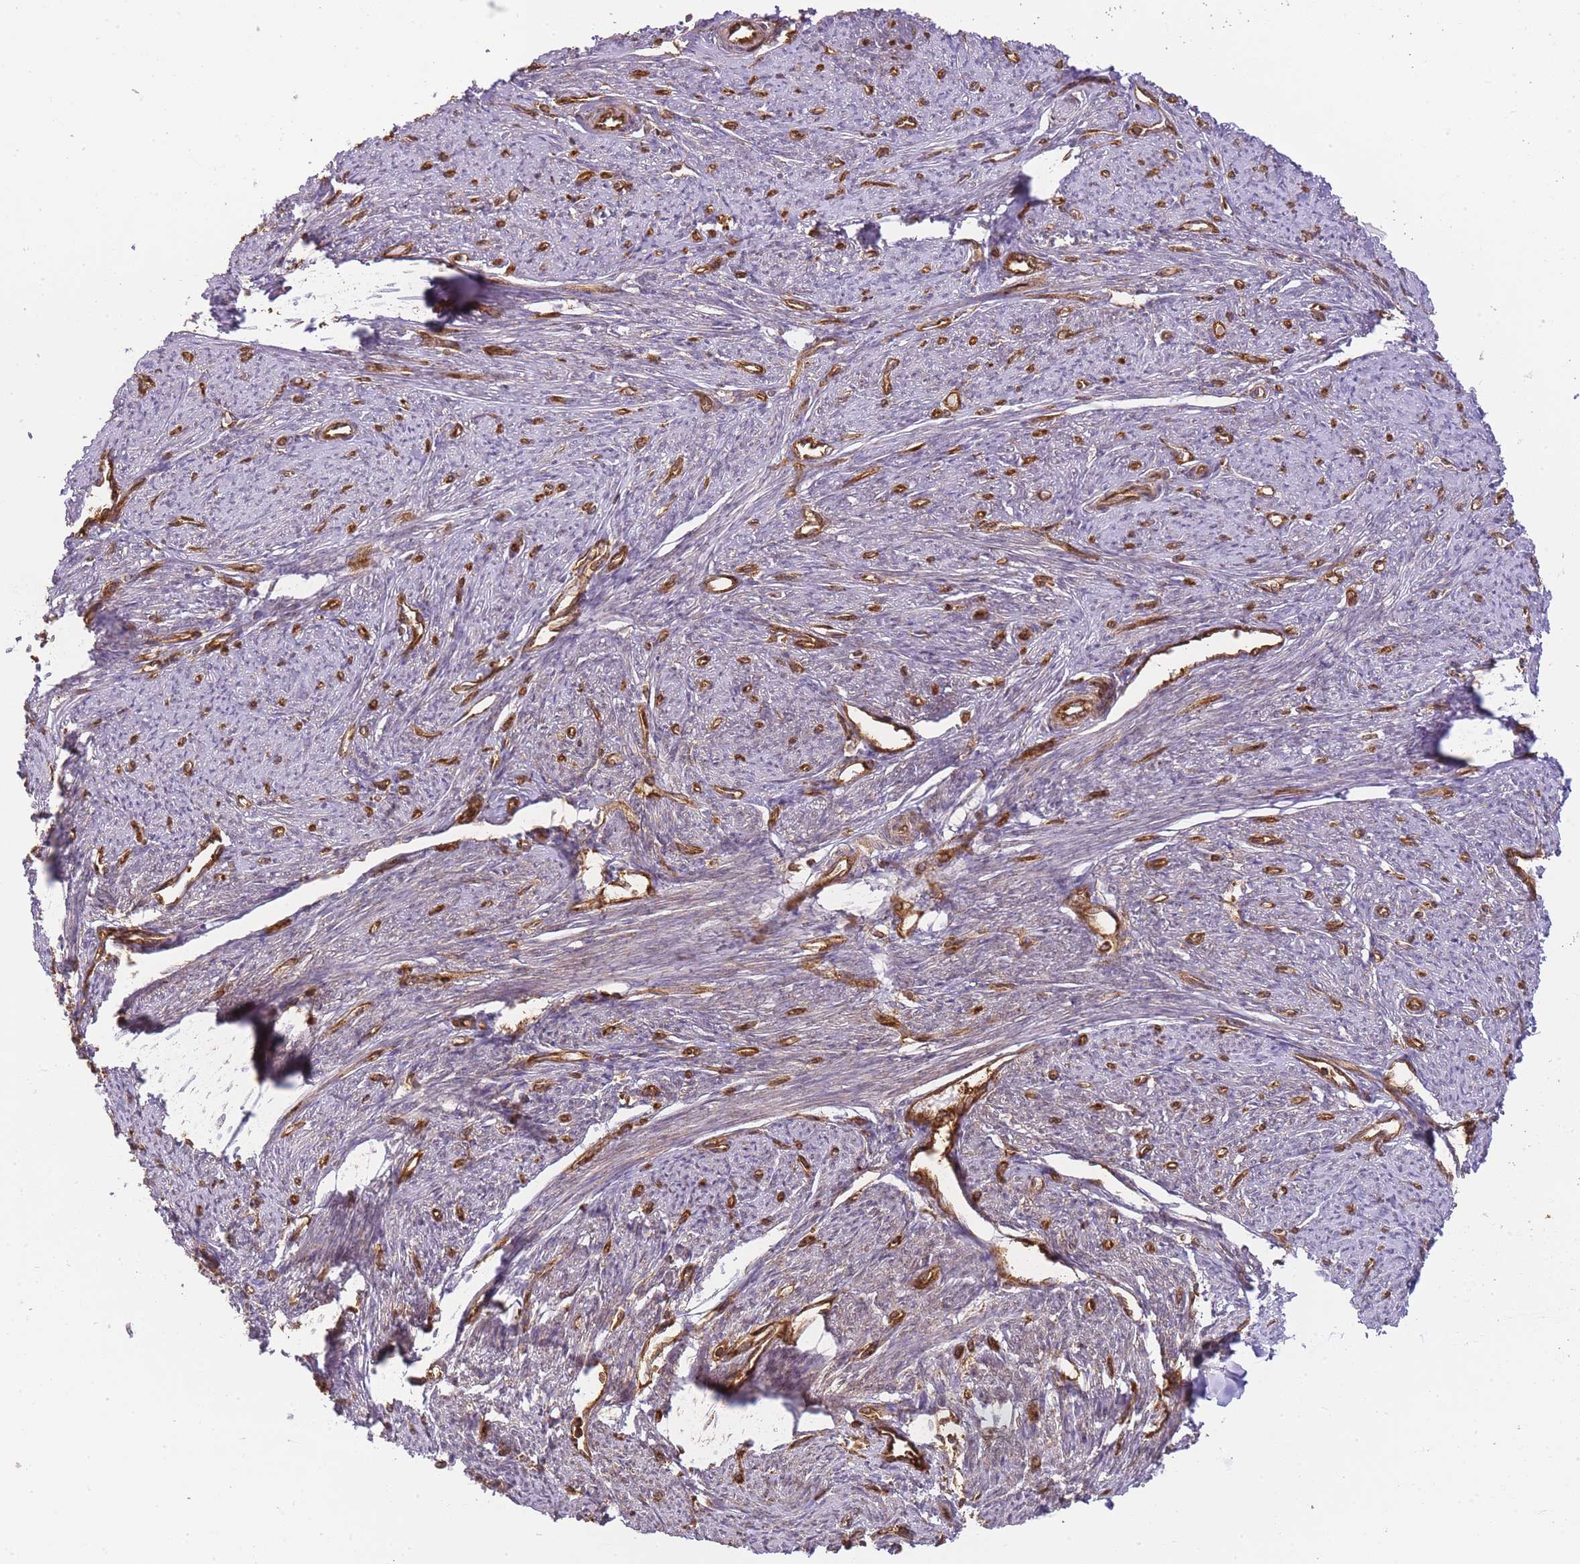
{"staining": {"intensity": "moderate", "quantity": "25%-75%", "location": "cytoplasmic/membranous"}, "tissue": "smooth muscle", "cell_type": "Smooth muscle cells", "image_type": "normal", "snomed": [{"axis": "morphology", "description": "Normal tissue, NOS"}, {"axis": "topography", "description": "Smooth muscle"}, {"axis": "topography", "description": "Uterus"}], "caption": "Smooth muscle cells show medium levels of moderate cytoplasmic/membranous expression in about 25%-75% of cells in unremarkable human smooth muscle.", "gene": "MSN", "patient": {"sex": "female", "age": 59}}